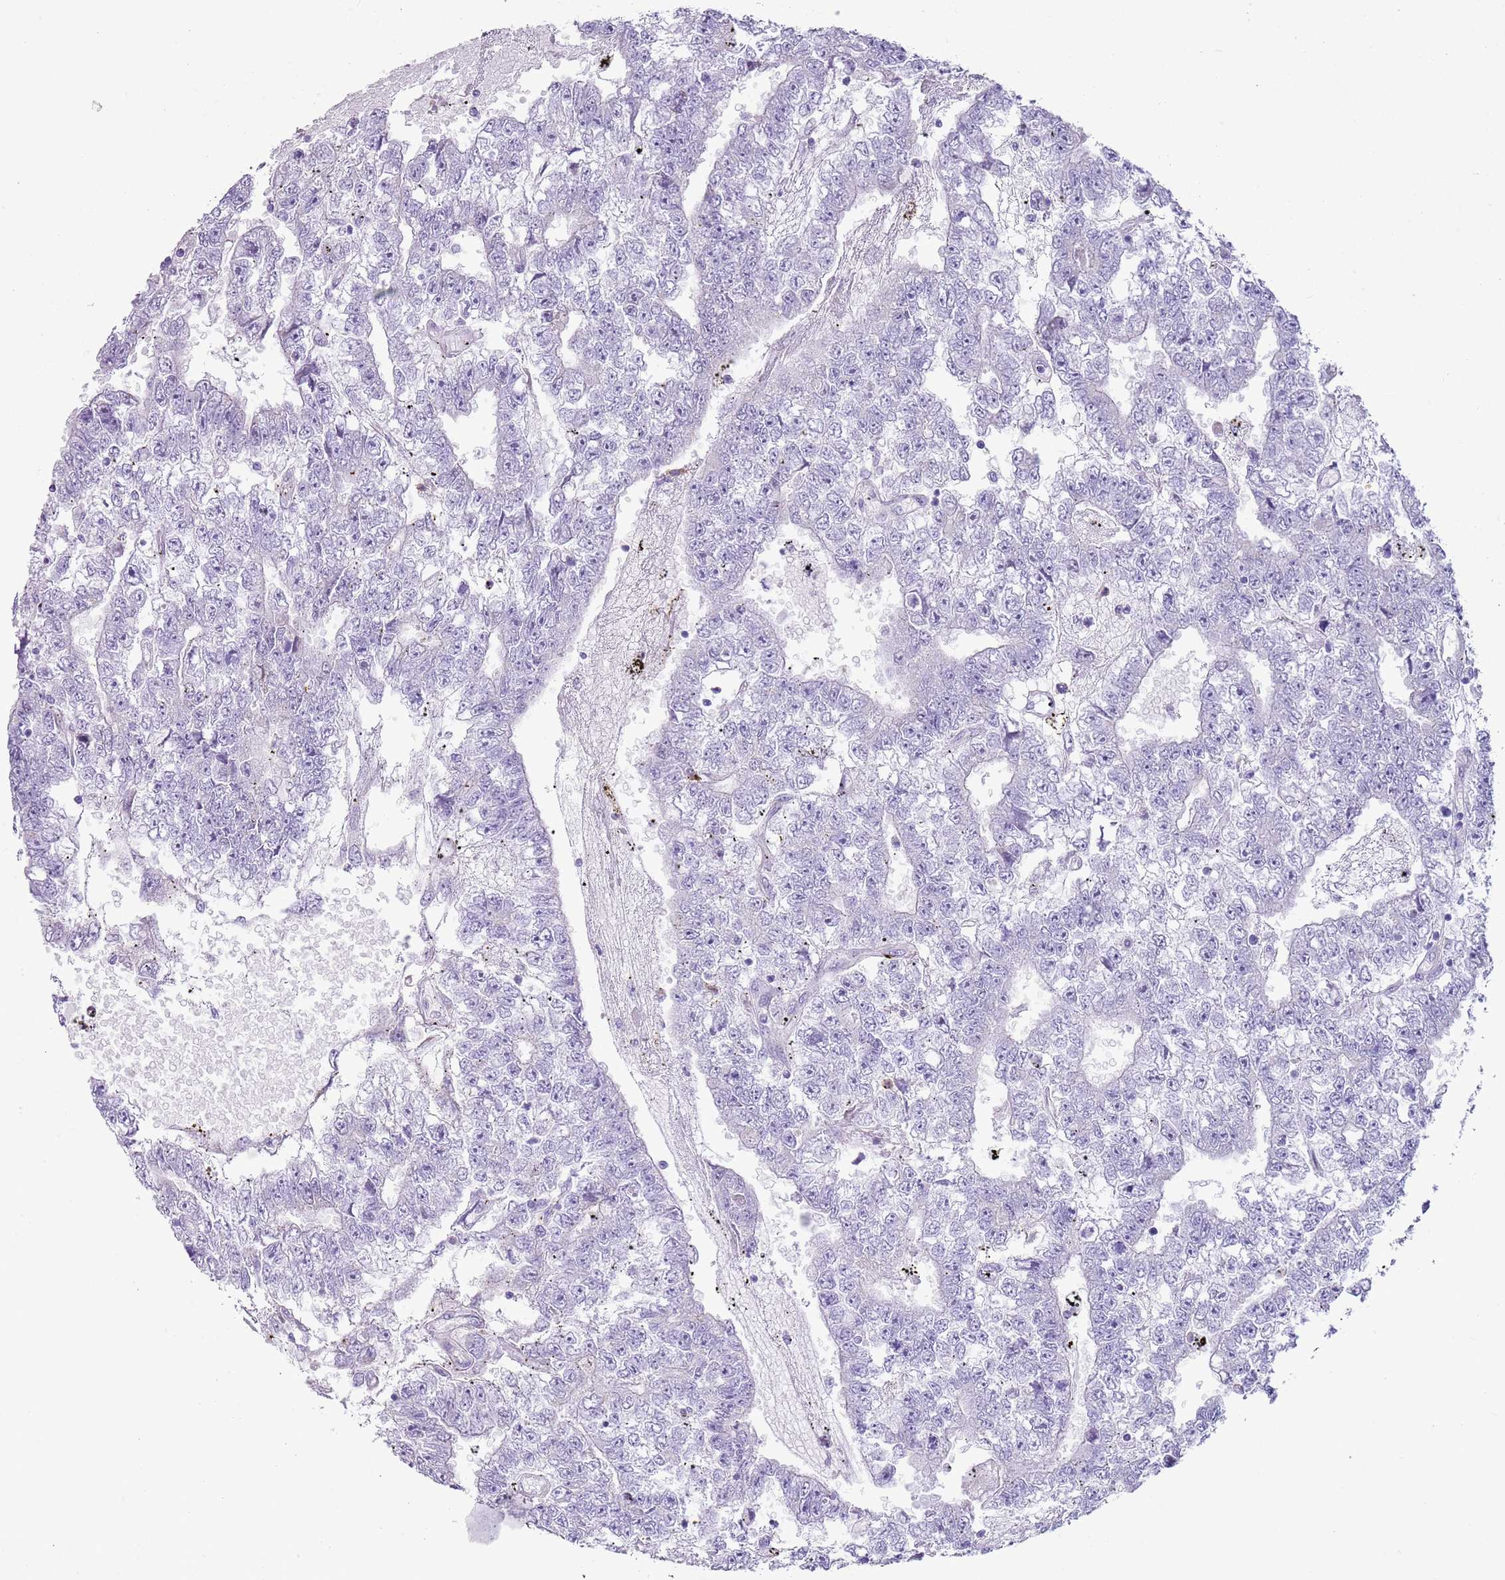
{"staining": {"intensity": "negative", "quantity": "none", "location": "none"}, "tissue": "testis cancer", "cell_type": "Tumor cells", "image_type": "cancer", "snomed": [{"axis": "morphology", "description": "Carcinoma, Embryonal, NOS"}, {"axis": "topography", "description": "Testis"}], "caption": "Protein analysis of testis cancer (embryonal carcinoma) reveals no significant staining in tumor cells. Brightfield microscopy of immunohistochemistry stained with DAB (brown) and hematoxylin (blue), captured at high magnification.", "gene": "CD177", "patient": {"sex": "male", "age": 25}}